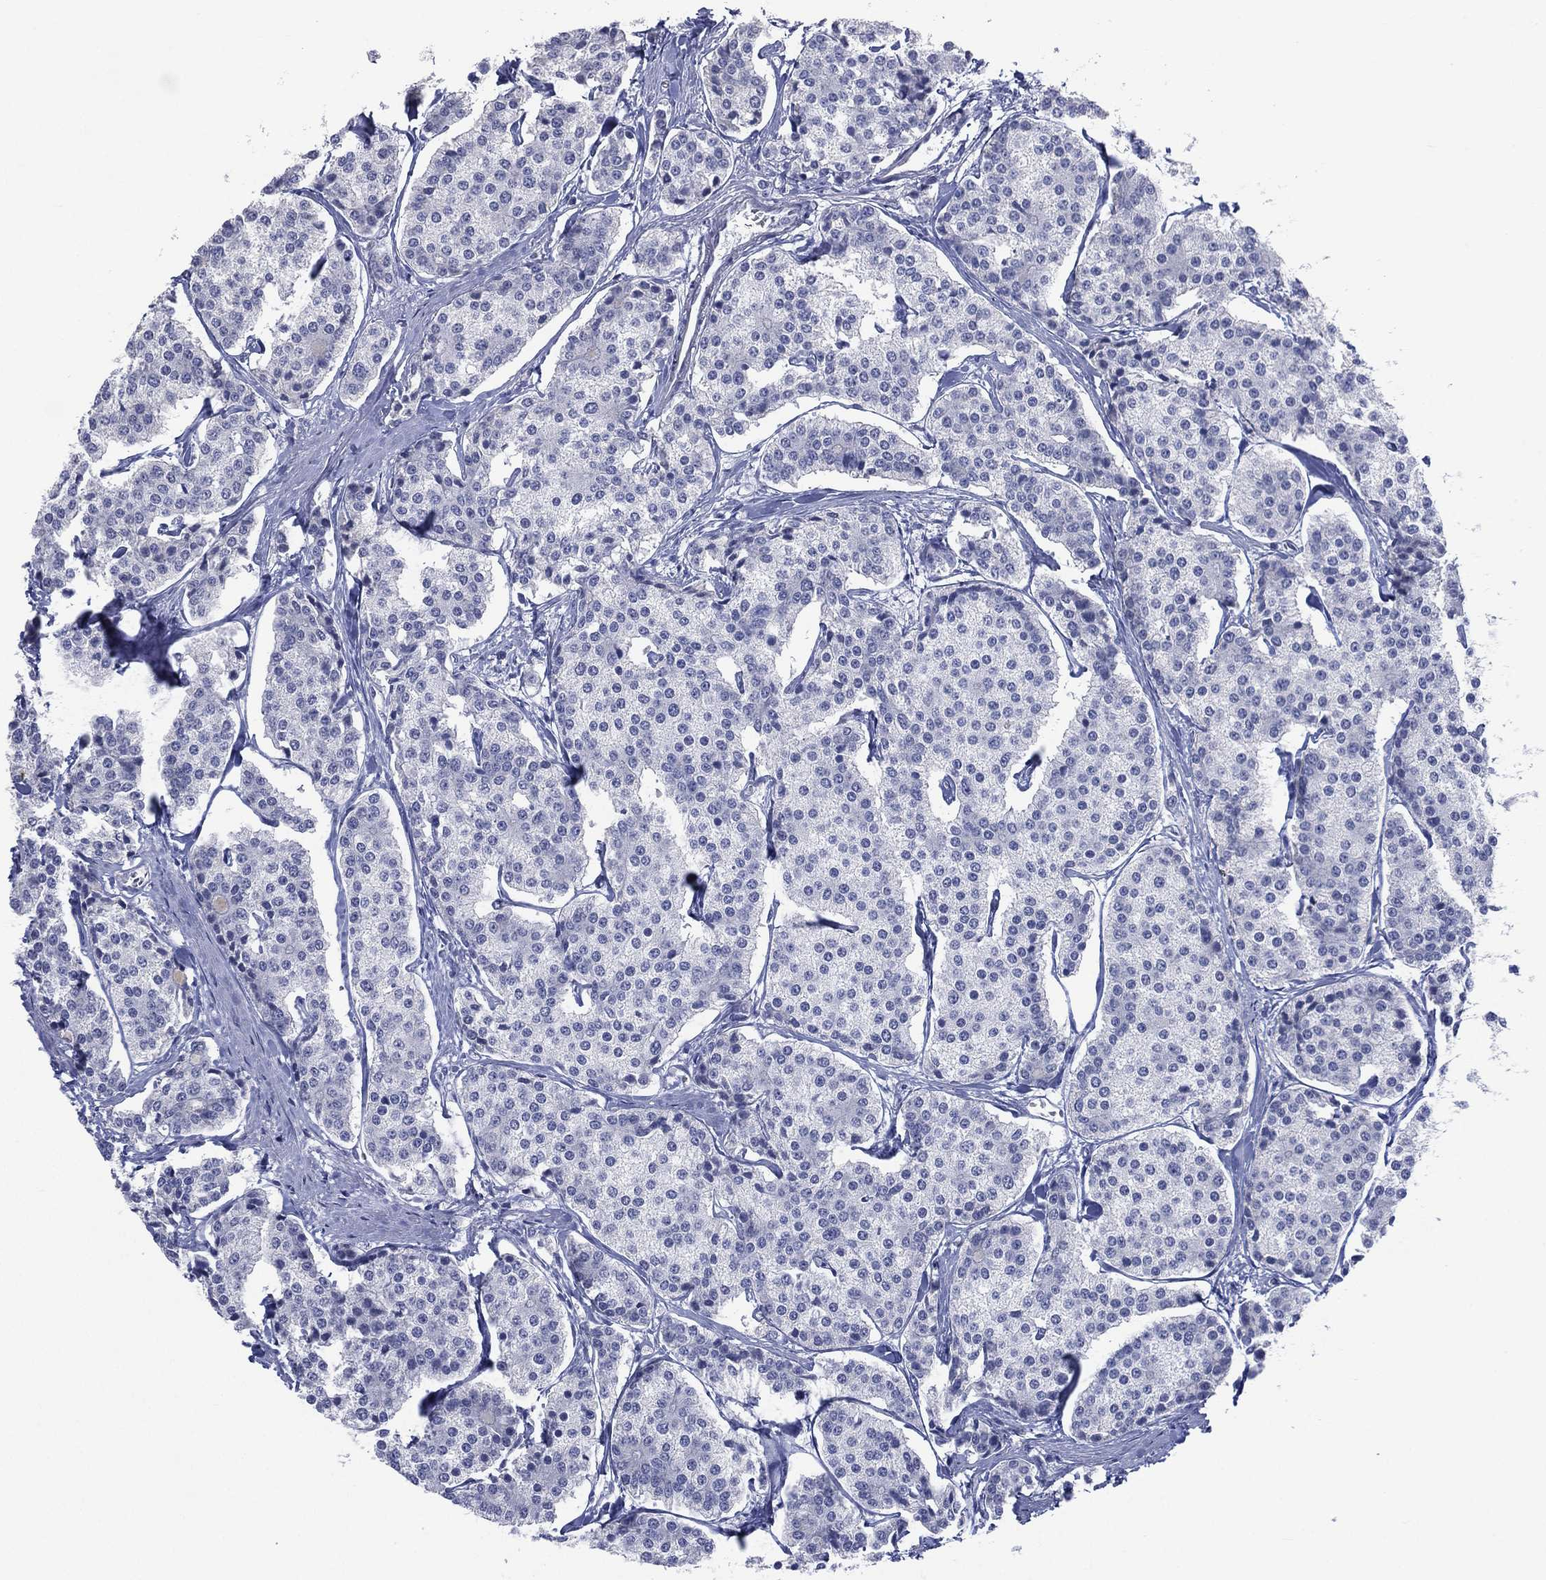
{"staining": {"intensity": "negative", "quantity": "none", "location": "none"}, "tissue": "carcinoid", "cell_type": "Tumor cells", "image_type": "cancer", "snomed": [{"axis": "morphology", "description": "Carcinoid, malignant, NOS"}, {"axis": "topography", "description": "Small intestine"}], "caption": "Human carcinoid stained for a protein using immunohistochemistry (IHC) displays no expression in tumor cells.", "gene": "KRT35", "patient": {"sex": "female", "age": 65}}